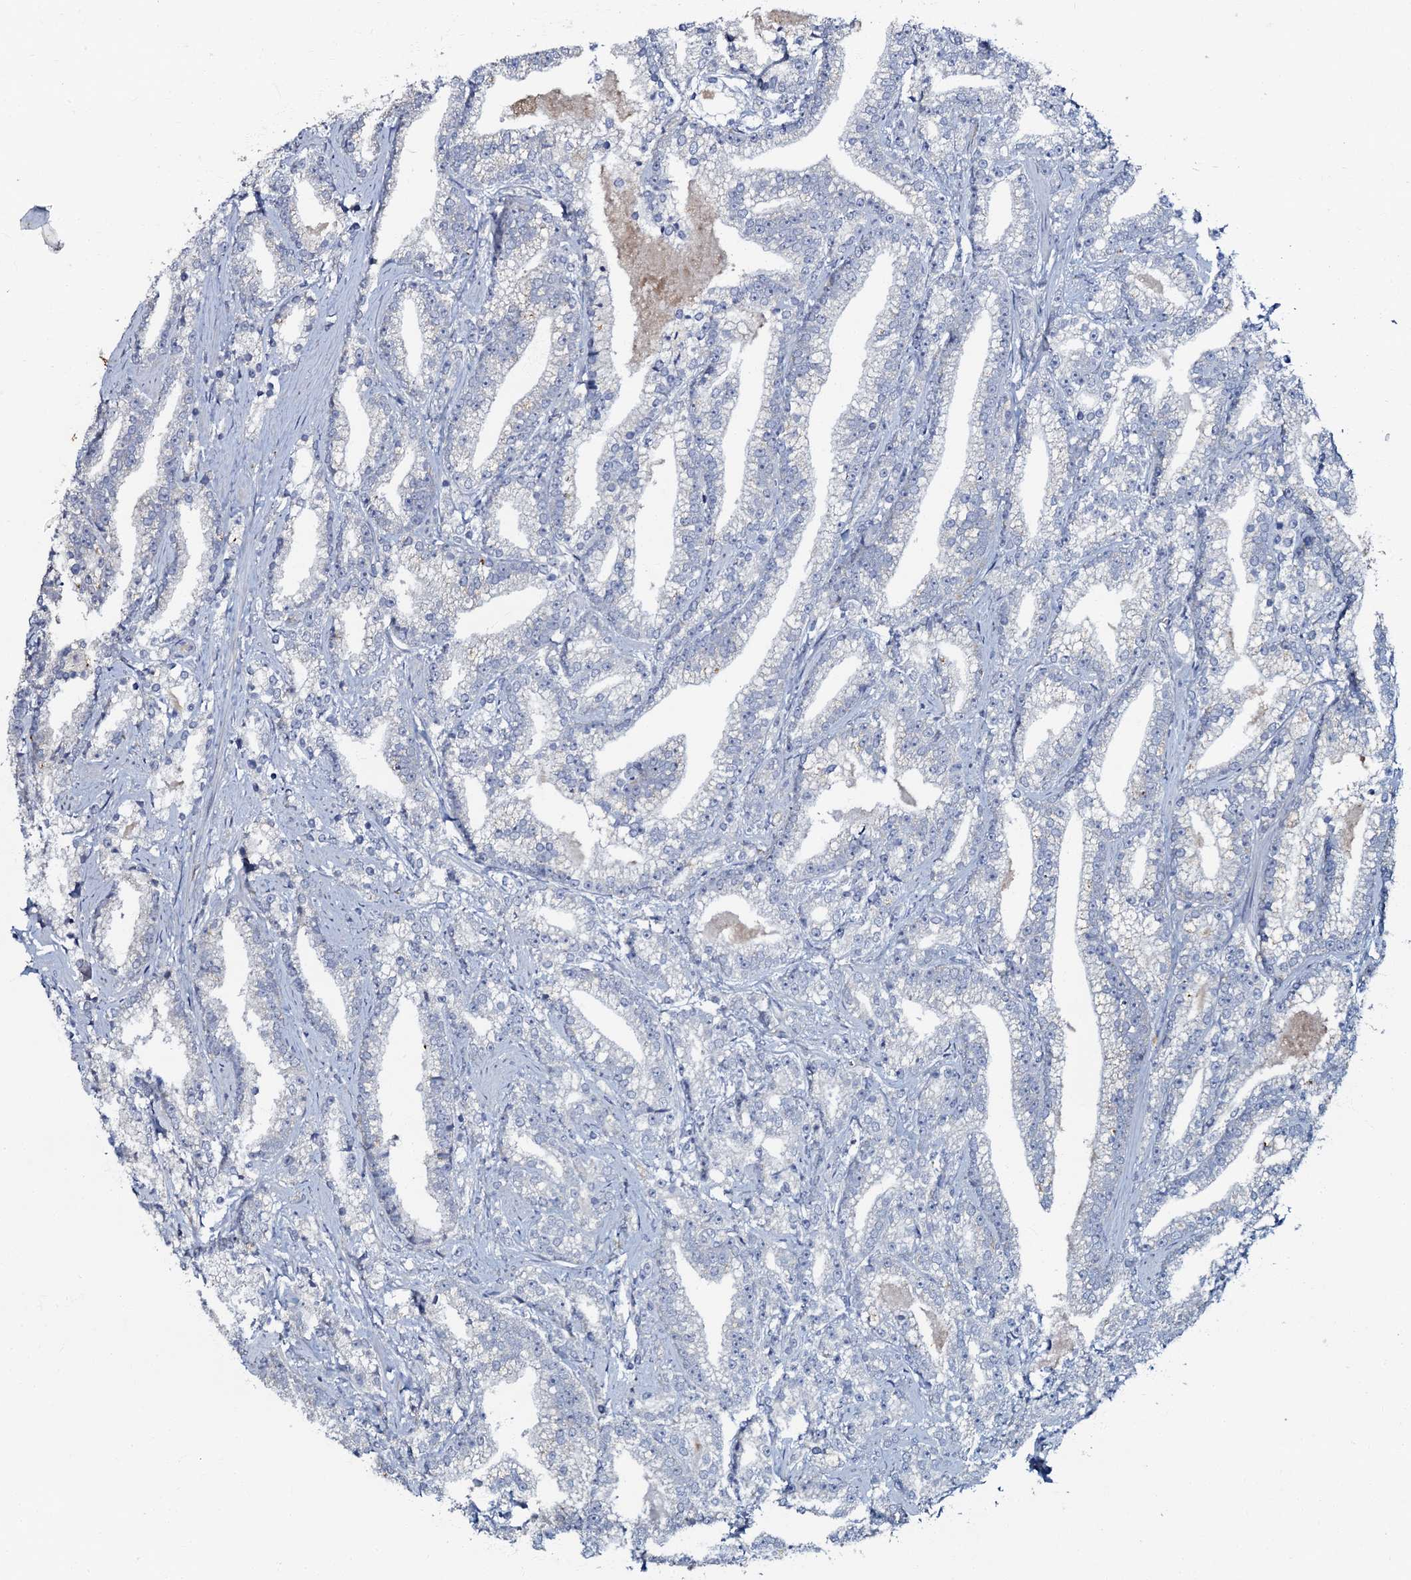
{"staining": {"intensity": "negative", "quantity": "none", "location": "none"}, "tissue": "prostate cancer", "cell_type": "Tumor cells", "image_type": "cancer", "snomed": [{"axis": "morphology", "description": "Adenocarcinoma, High grade"}, {"axis": "topography", "description": "Prostate and seminal vesicle, NOS"}], "caption": "DAB immunohistochemical staining of prostate high-grade adenocarcinoma demonstrates no significant staining in tumor cells. Brightfield microscopy of IHC stained with DAB (brown) and hematoxylin (blue), captured at high magnification.", "gene": "OLAH", "patient": {"sex": "male", "age": 67}}